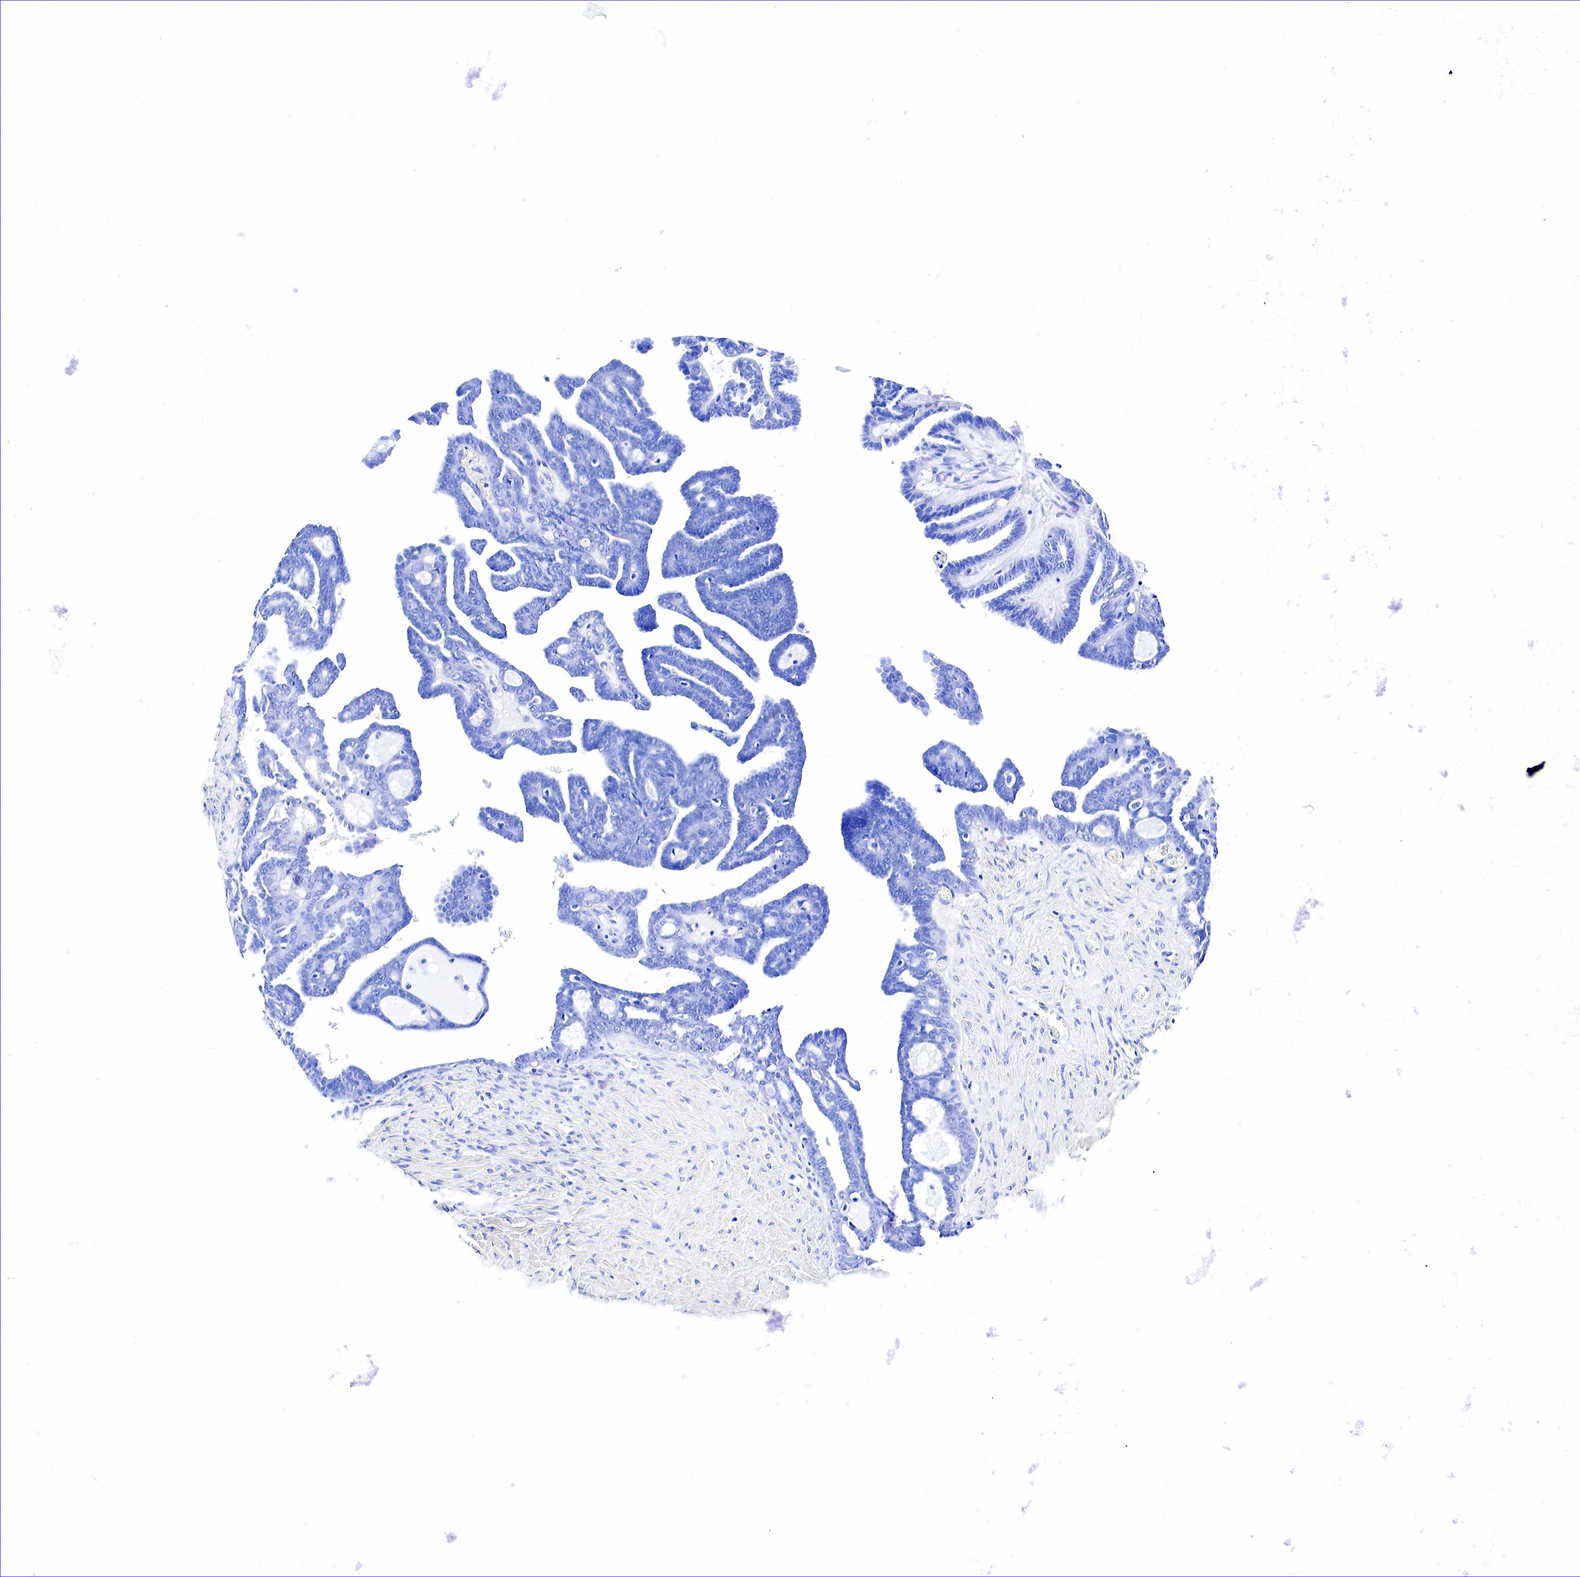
{"staining": {"intensity": "negative", "quantity": "none", "location": "none"}, "tissue": "ovarian cancer", "cell_type": "Tumor cells", "image_type": "cancer", "snomed": [{"axis": "morphology", "description": "Cystadenocarcinoma, serous, NOS"}, {"axis": "topography", "description": "Ovary"}], "caption": "This is an immunohistochemistry (IHC) photomicrograph of human ovarian cancer. There is no staining in tumor cells.", "gene": "GAST", "patient": {"sex": "female", "age": 71}}